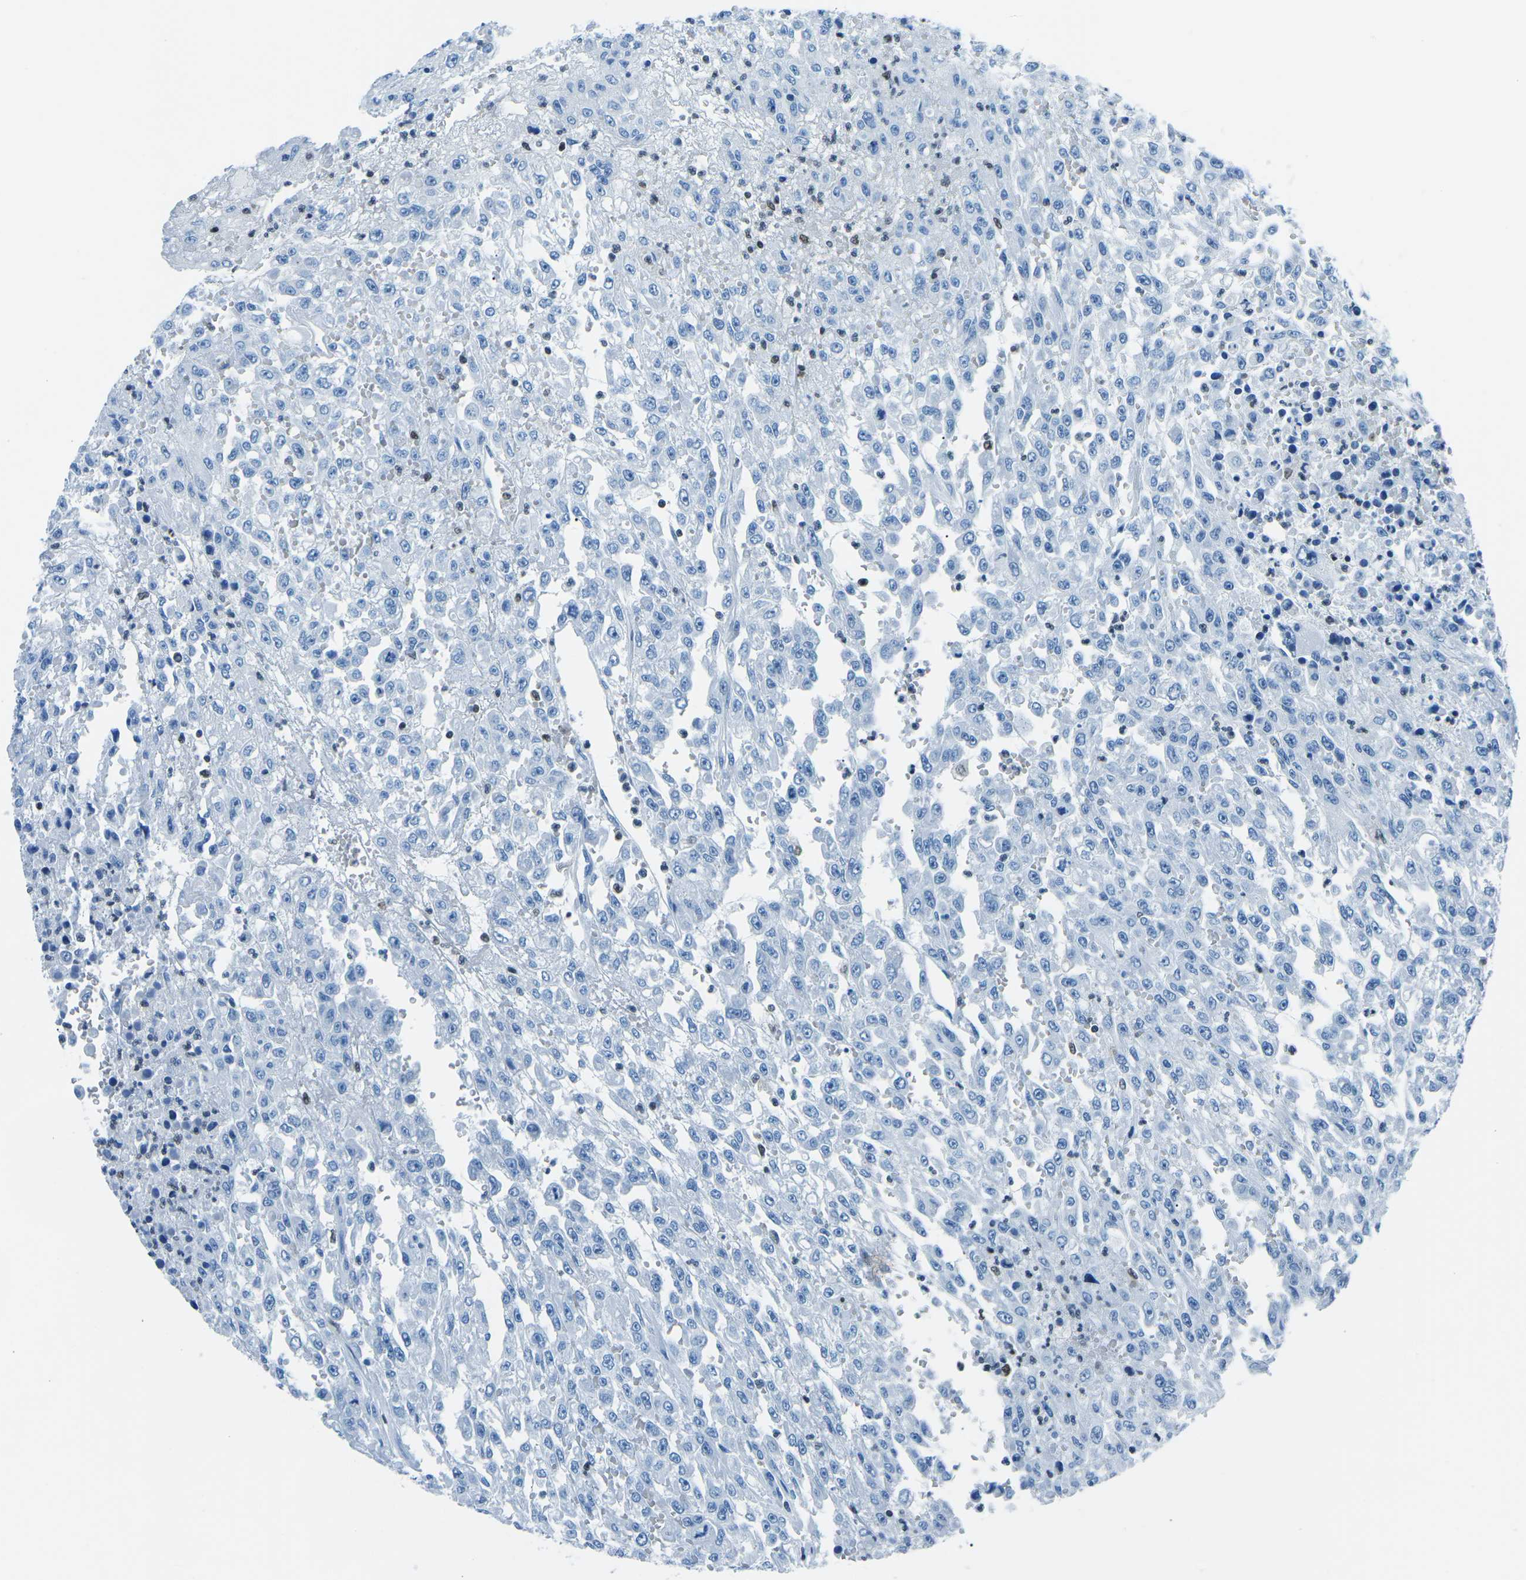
{"staining": {"intensity": "negative", "quantity": "none", "location": "none"}, "tissue": "urothelial cancer", "cell_type": "Tumor cells", "image_type": "cancer", "snomed": [{"axis": "morphology", "description": "Urothelial carcinoma, High grade"}, {"axis": "topography", "description": "Urinary bladder"}], "caption": "Urothelial cancer stained for a protein using immunohistochemistry (IHC) displays no positivity tumor cells.", "gene": "CELF2", "patient": {"sex": "male", "age": 46}}